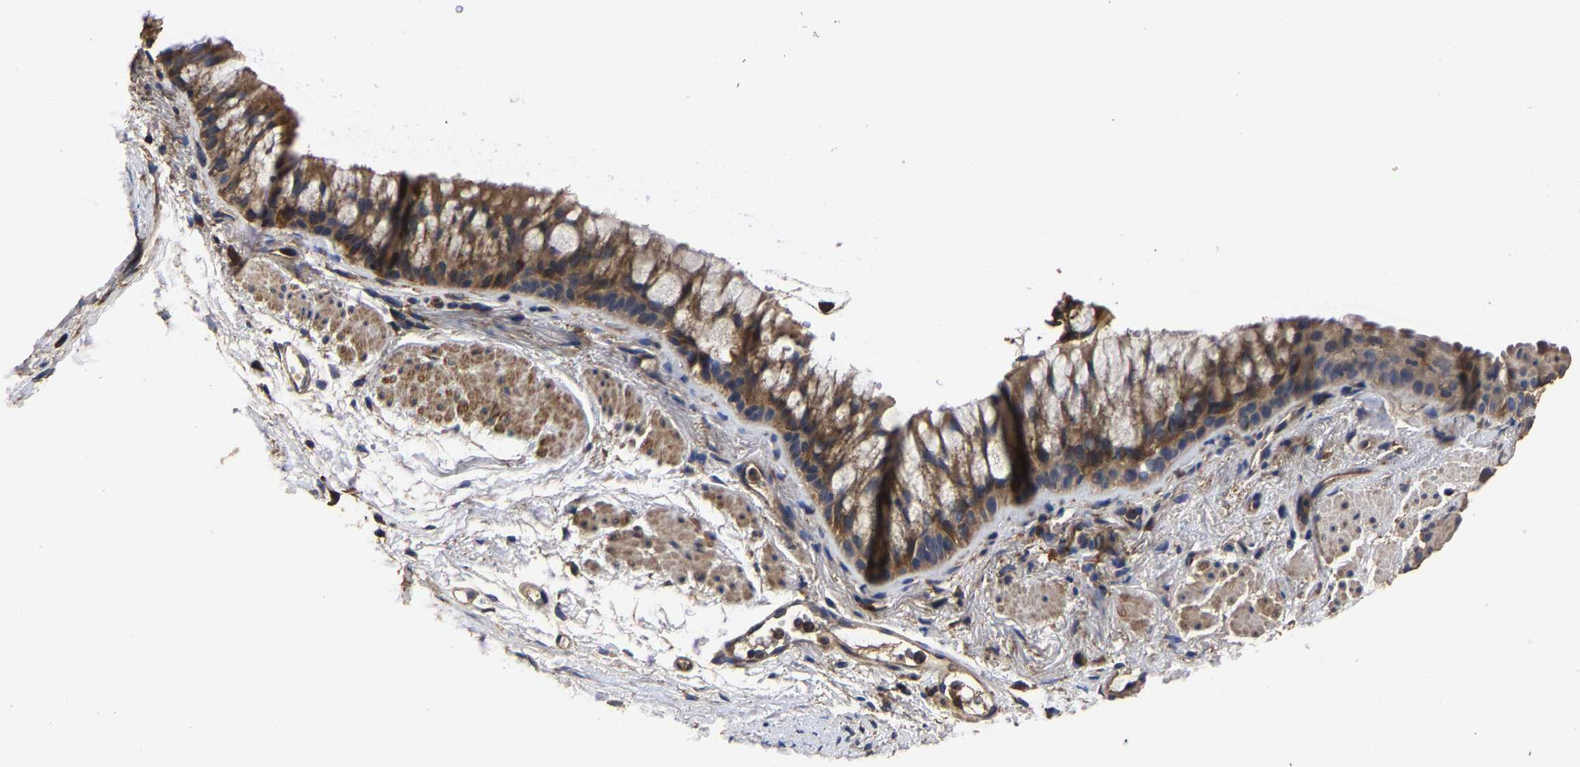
{"staining": {"intensity": "moderate", "quantity": ">75%", "location": "cytoplasmic/membranous"}, "tissue": "bronchus", "cell_type": "Respiratory epithelial cells", "image_type": "normal", "snomed": [{"axis": "morphology", "description": "Normal tissue, NOS"}, {"axis": "topography", "description": "Cartilage tissue"}, {"axis": "topography", "description": "Bronchus"}], "caption": "Protein staining of benign bronchus reveals moderate cytoplasmic/membranous staining in about >75% of respiratory epithelial cells.", "gene": "ITCH", "patient": {"sex": "female", "age": 53}}